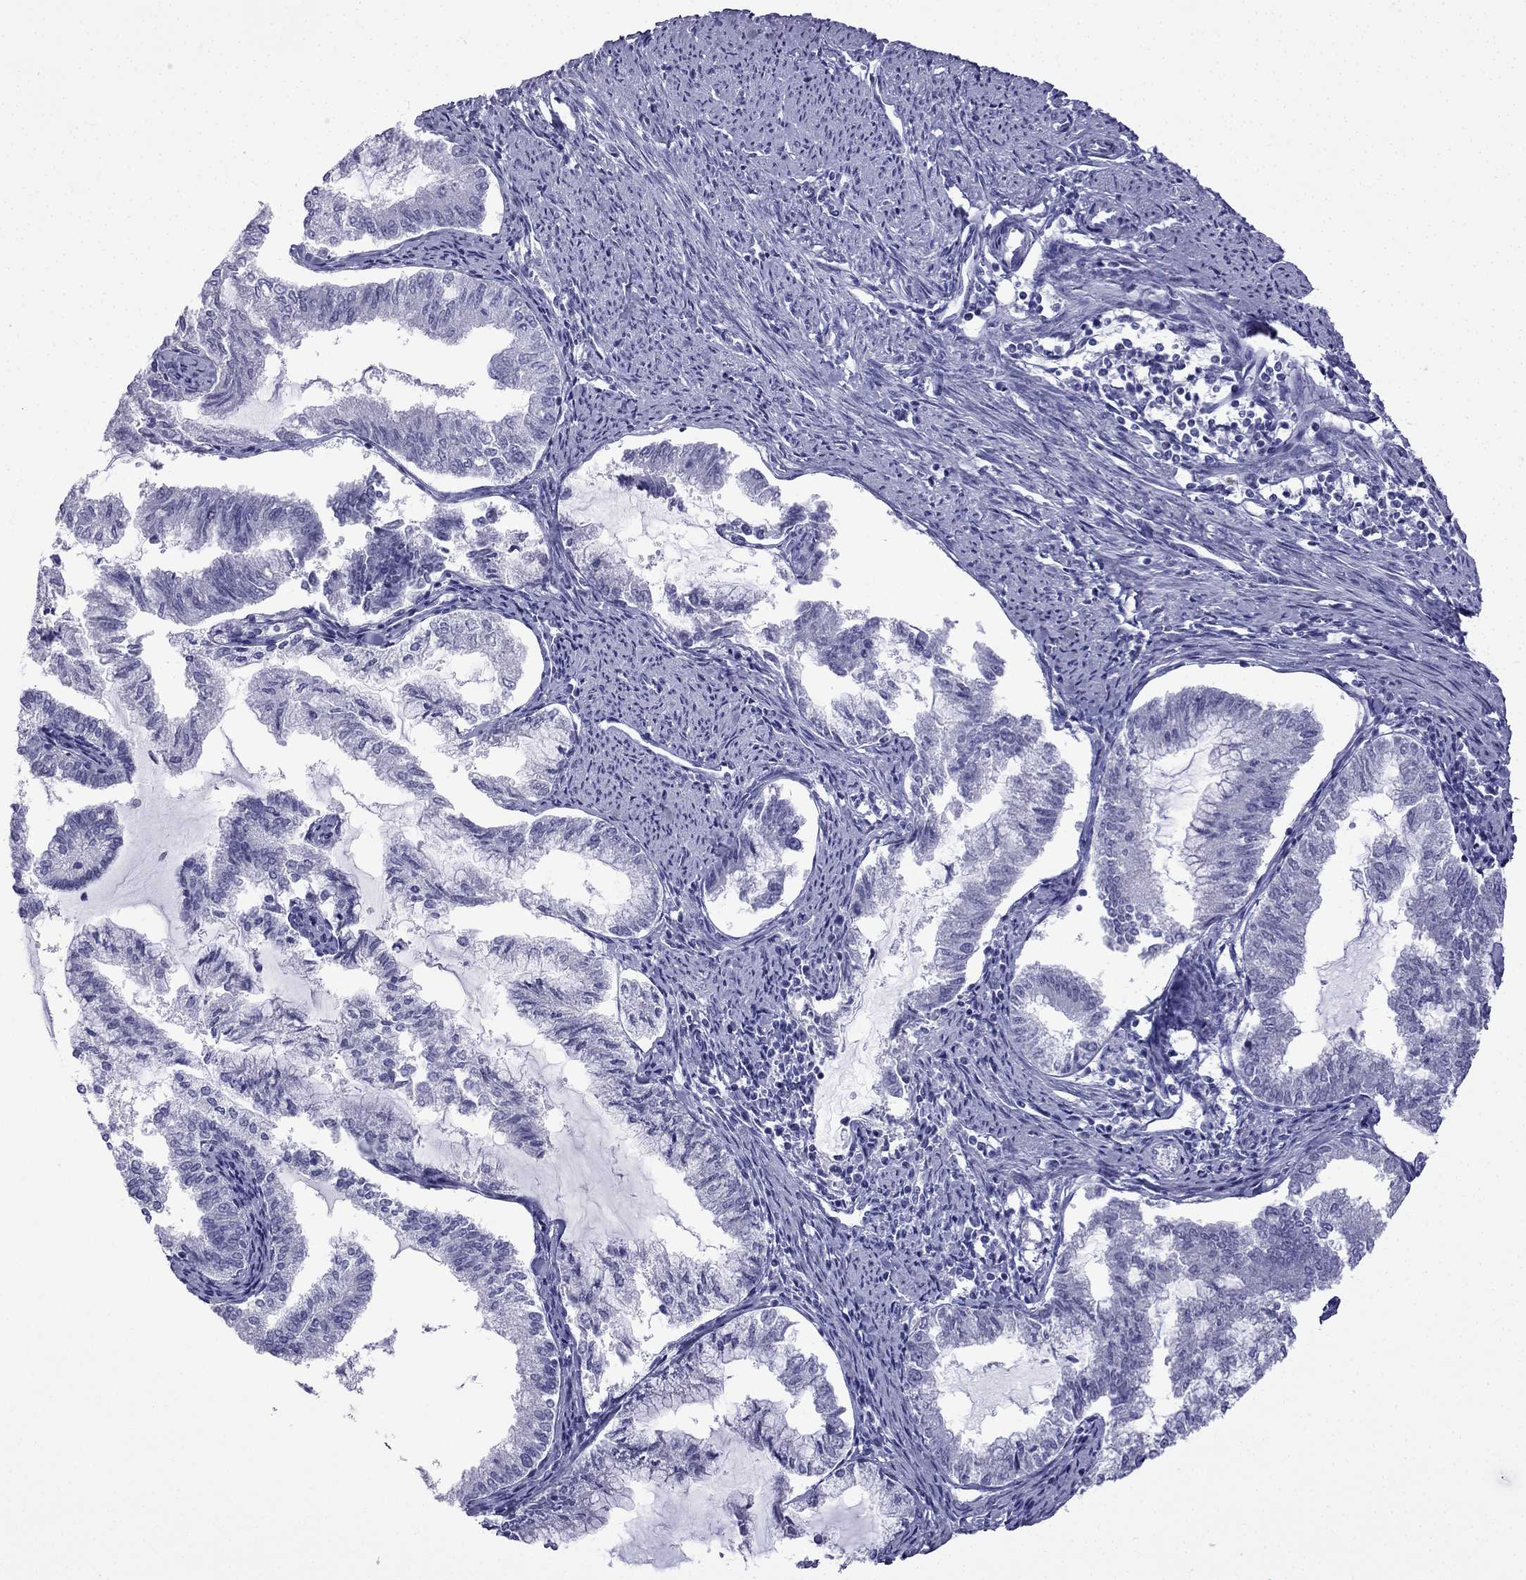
{"staining": {"intensity": "negative", "quantity": "none", "location": "none"}, "tissue": "endometrial cancer", "cell_type": "Tumor cells", "image_type": "cancer", "snomed": [{"axis": "morphology", "description": "Adenocarcinoma, NOS"}, {"axis": "topography", "description": "Endometrium"}], "caption": "This is an IHC image of endometrial cancer. There is no staining in tumor cells.", "gene": "GJA8", "patient": {"sex": "female", "age": 79}}